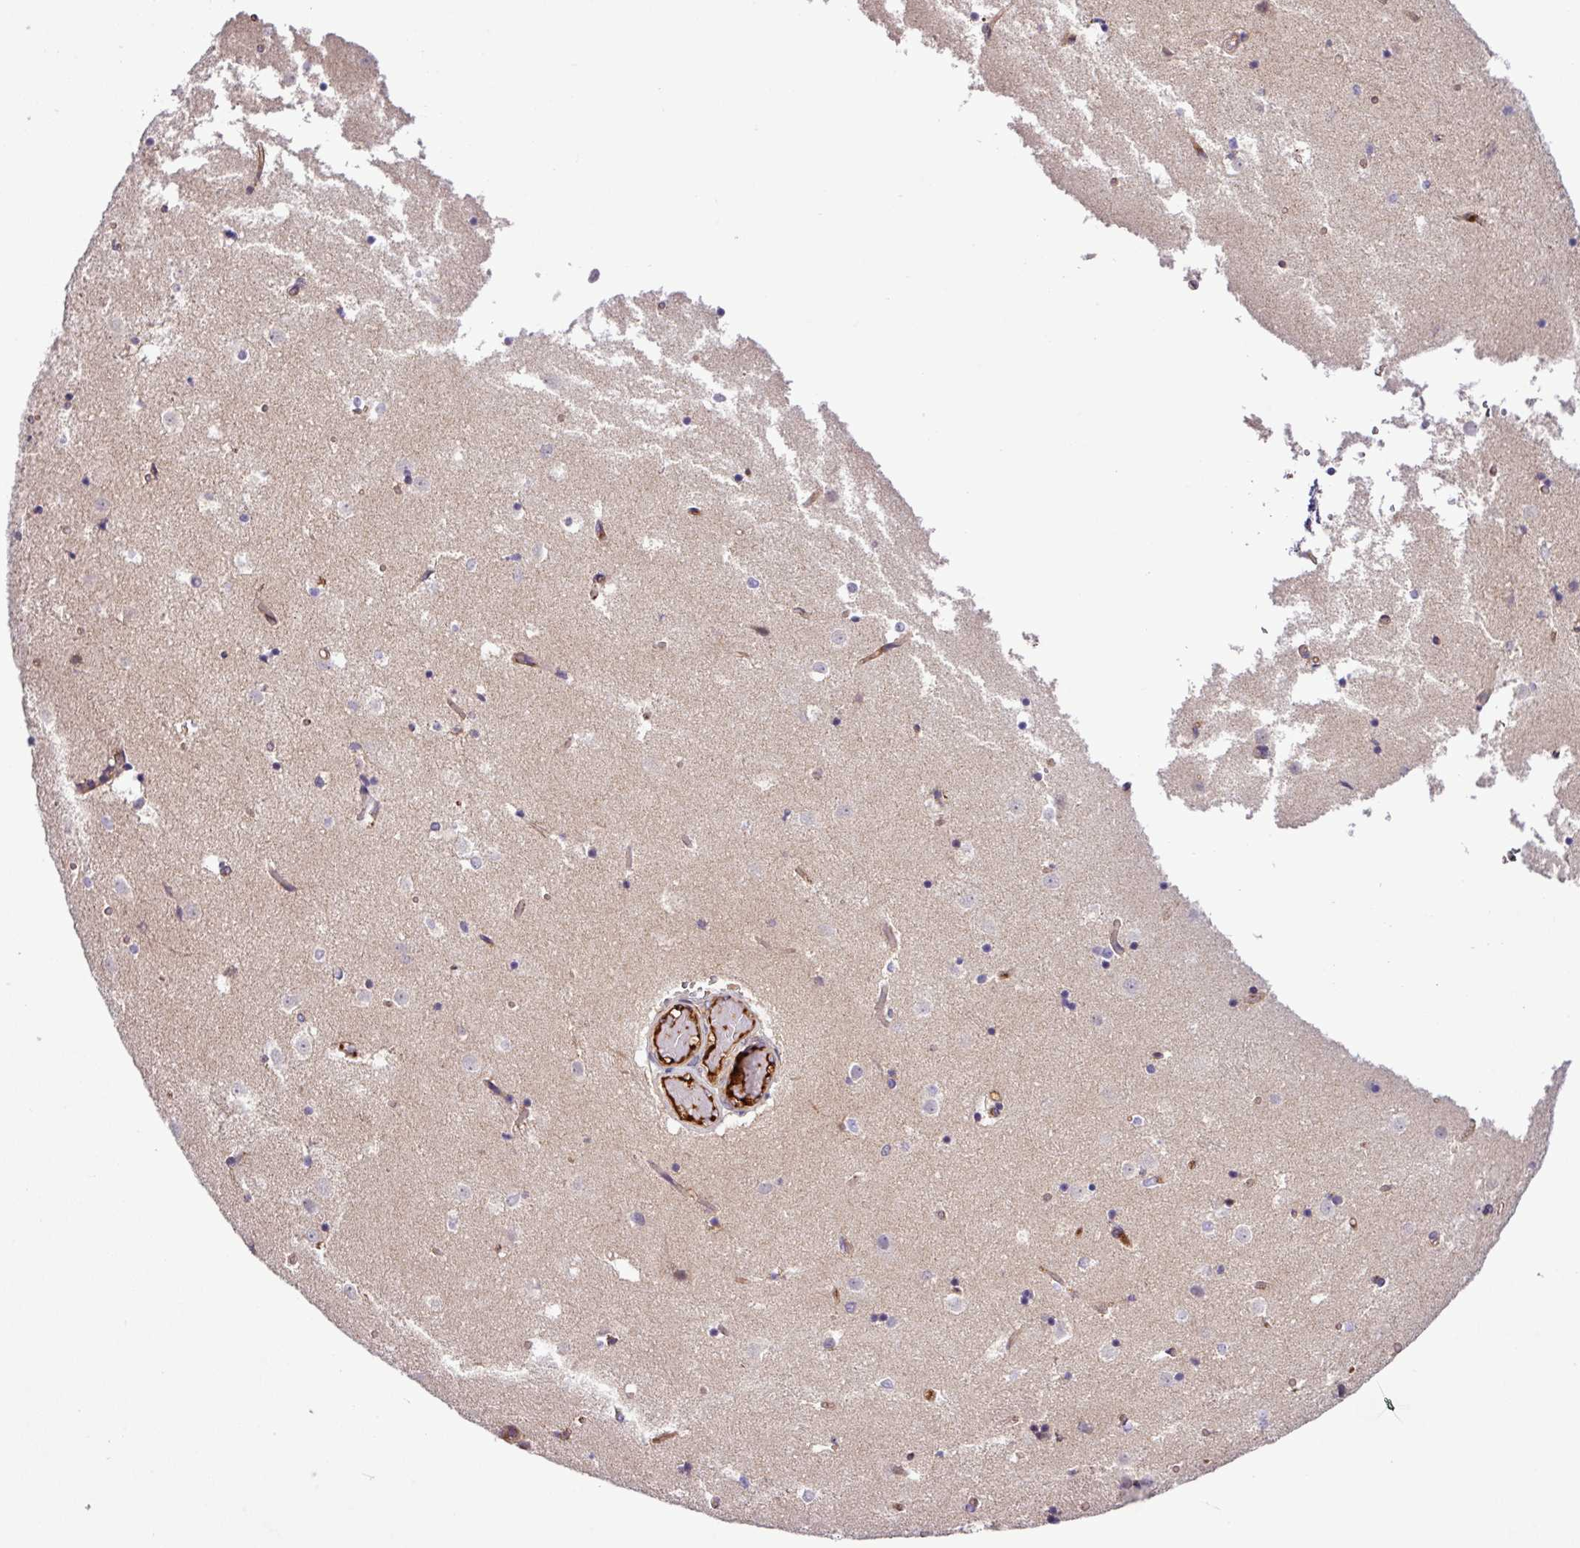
{"staining": {"intensity": "negative", "quantity": "none", "location": "none"}, "tissue": "caudate", "cell_type": "Glial cells", "image_type": "normal", "snomed": [{"axis": "morphology", "description": "Normal tissue, NOS"}, {"axis": "topography", "description": "Lateral ventricle wall"}], "caption": "Immunohistochemistry (IHC) photomicrograph of normal human caudate stained for a protein (brown), which exhibits no positivity in glial cells.", "gene": "CWH43", "patient": {"sex": "female", "age": 52}}